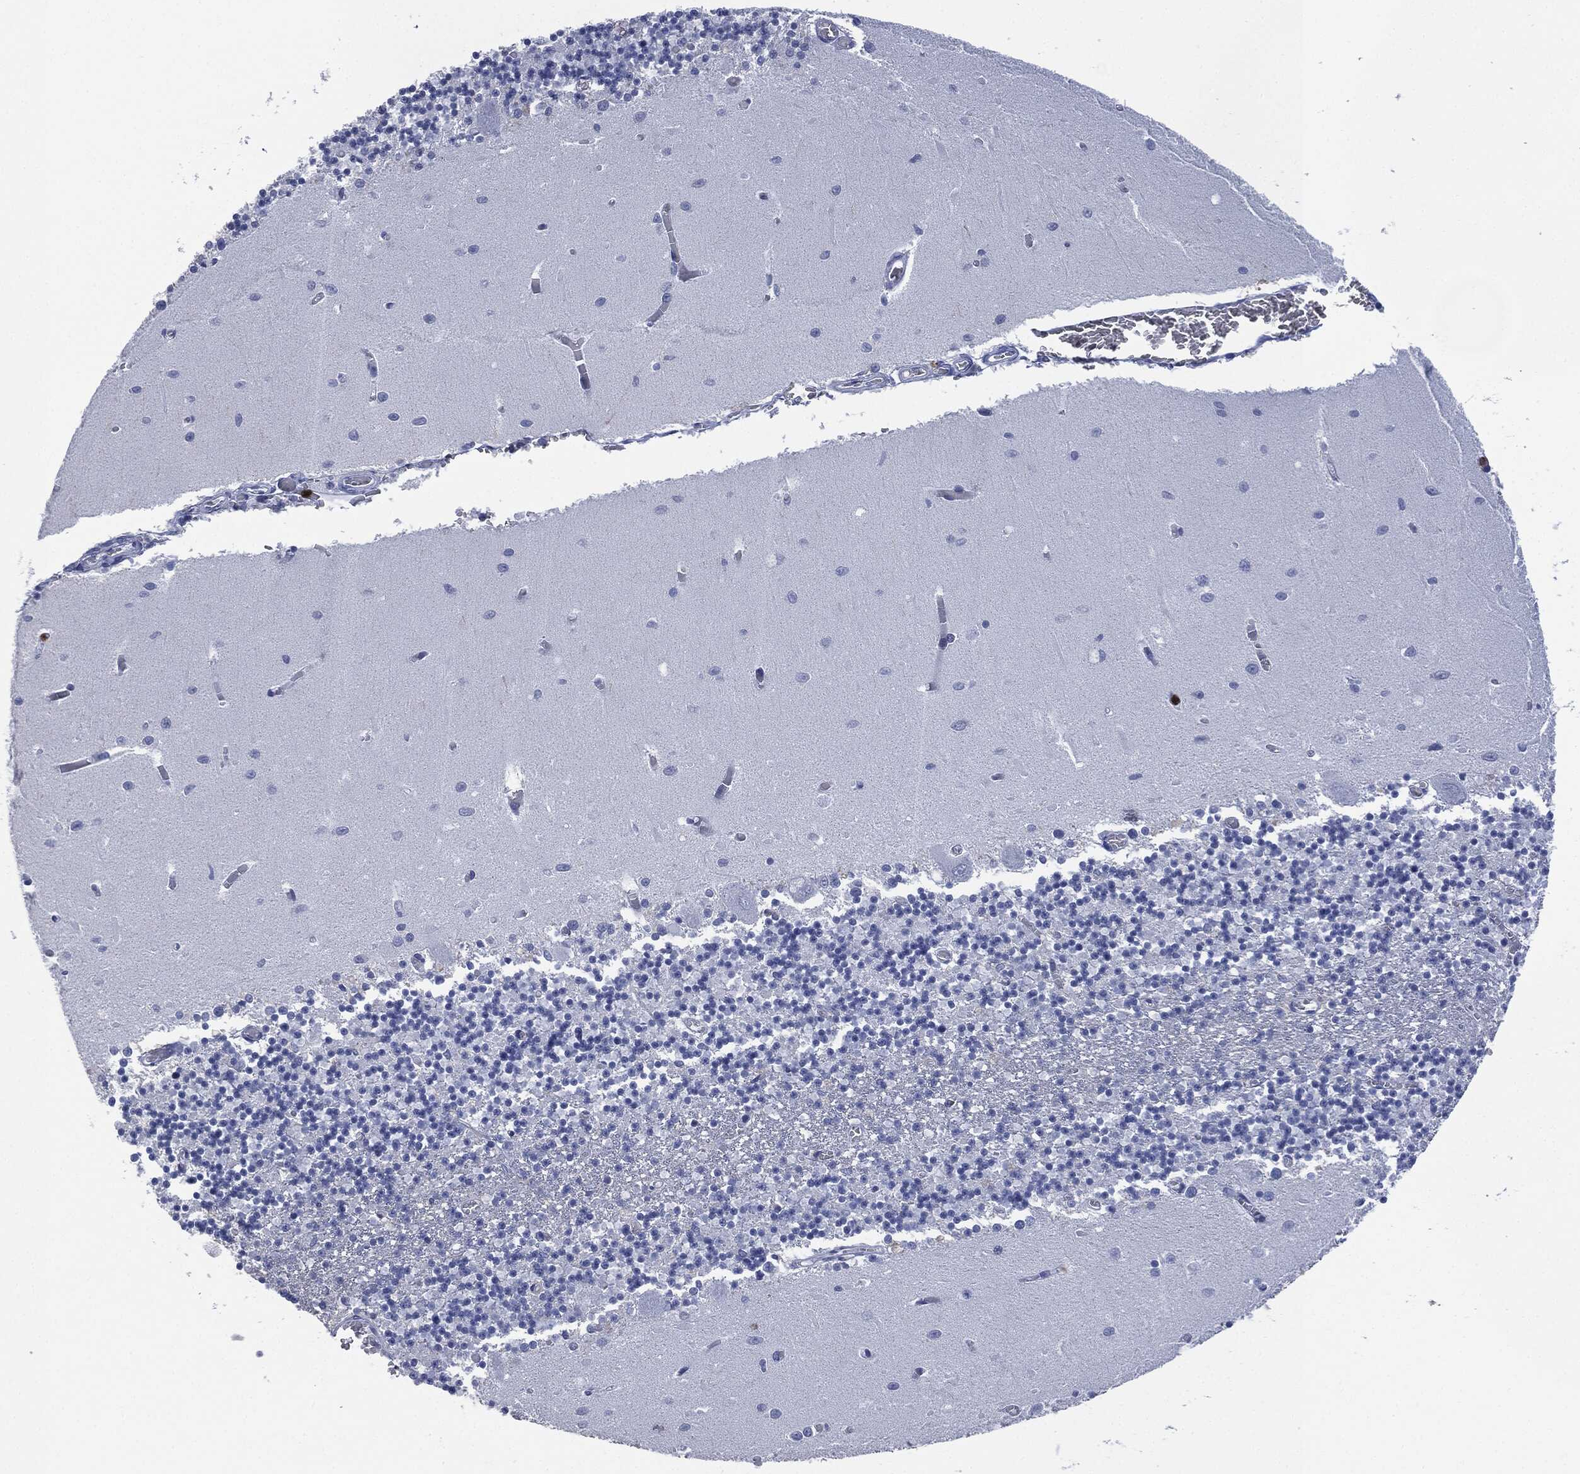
{"staining": {"intensity": "negative", "quantity": "none", "location": "none"}, "tissue": "cerebellum", "cell_type": "Cells in granular layer", "image_type": "normal", "snomed": [{"axis": "morphology", "description": "Normal tissue, NOS"}, {"axis": "topography", "description": "Cerebellum"}], "caption": "Immunohistochemical staining of benign human cerebellum displays no significant positivity in cells in granular layer. (DAB immunohistochemistry (IHC) visualized using brightfield microscopy, high magnification).", "gene": "CEACAM8", "patient": {"sex": "female", "age": 64}}